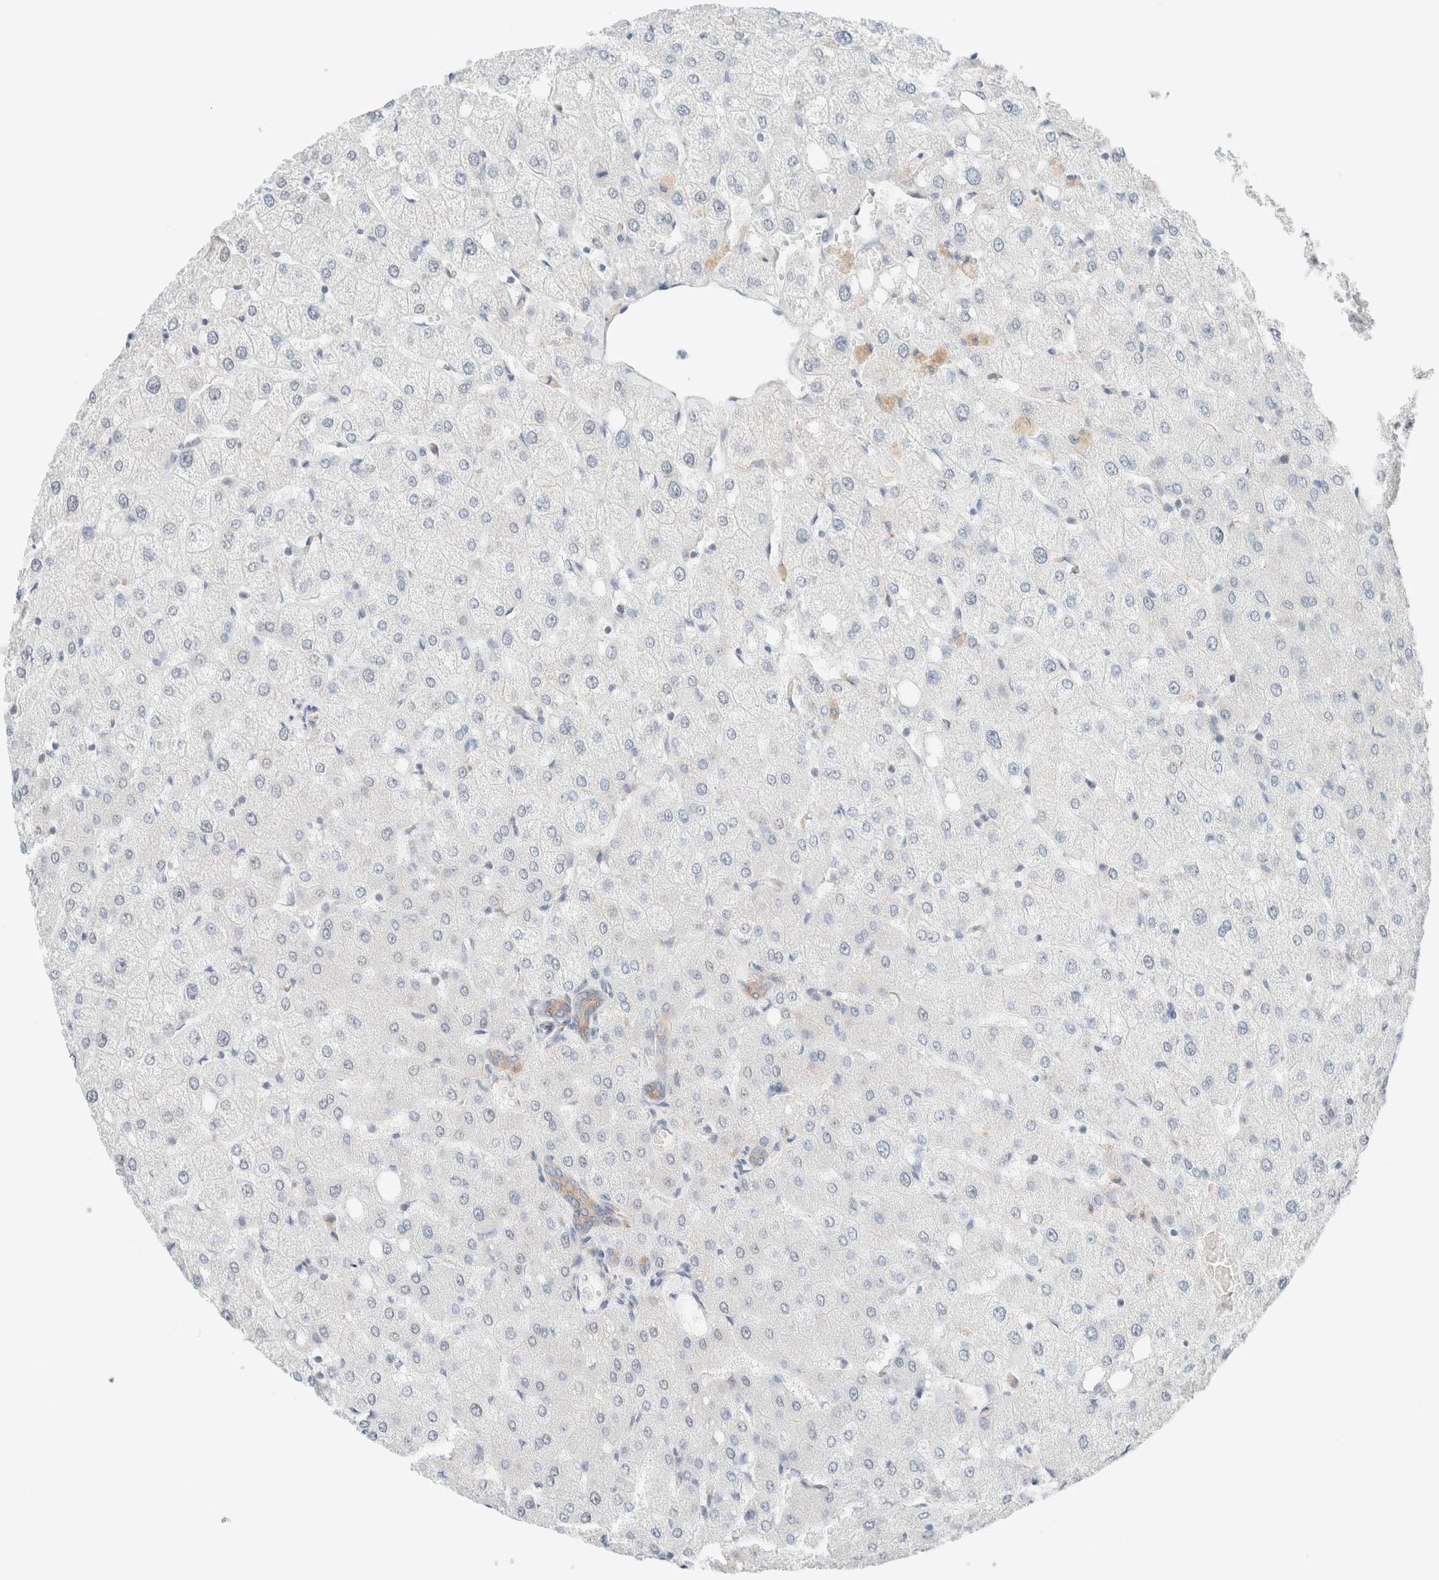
{"staining": {"intensity": "weak", "quantity": ">75%", "location": "cytoplasmic/membranous"}, "tissue": "liver", "cell_type": "Cholangiocytes", "image_type": "normal", "snomed": [{"axis": "morphology", "description": "Normal tissue, NOS"}, {"axis": "topography", "description": "Liver"}], "caption": "Immunohistochemistry staining of normal liver, which demonstrates low levels of weak cytoplasmic/membranous expression in about >75% of cholangiocytes indicating weak cytoplasmic/membranous protein staining. The staining was performed using DAB (brown) for protein detection and nuclei were counterstained in hematoxylin (blue).", "gene": "CASC3", "patient": {"sex": "female", "age": 54}}